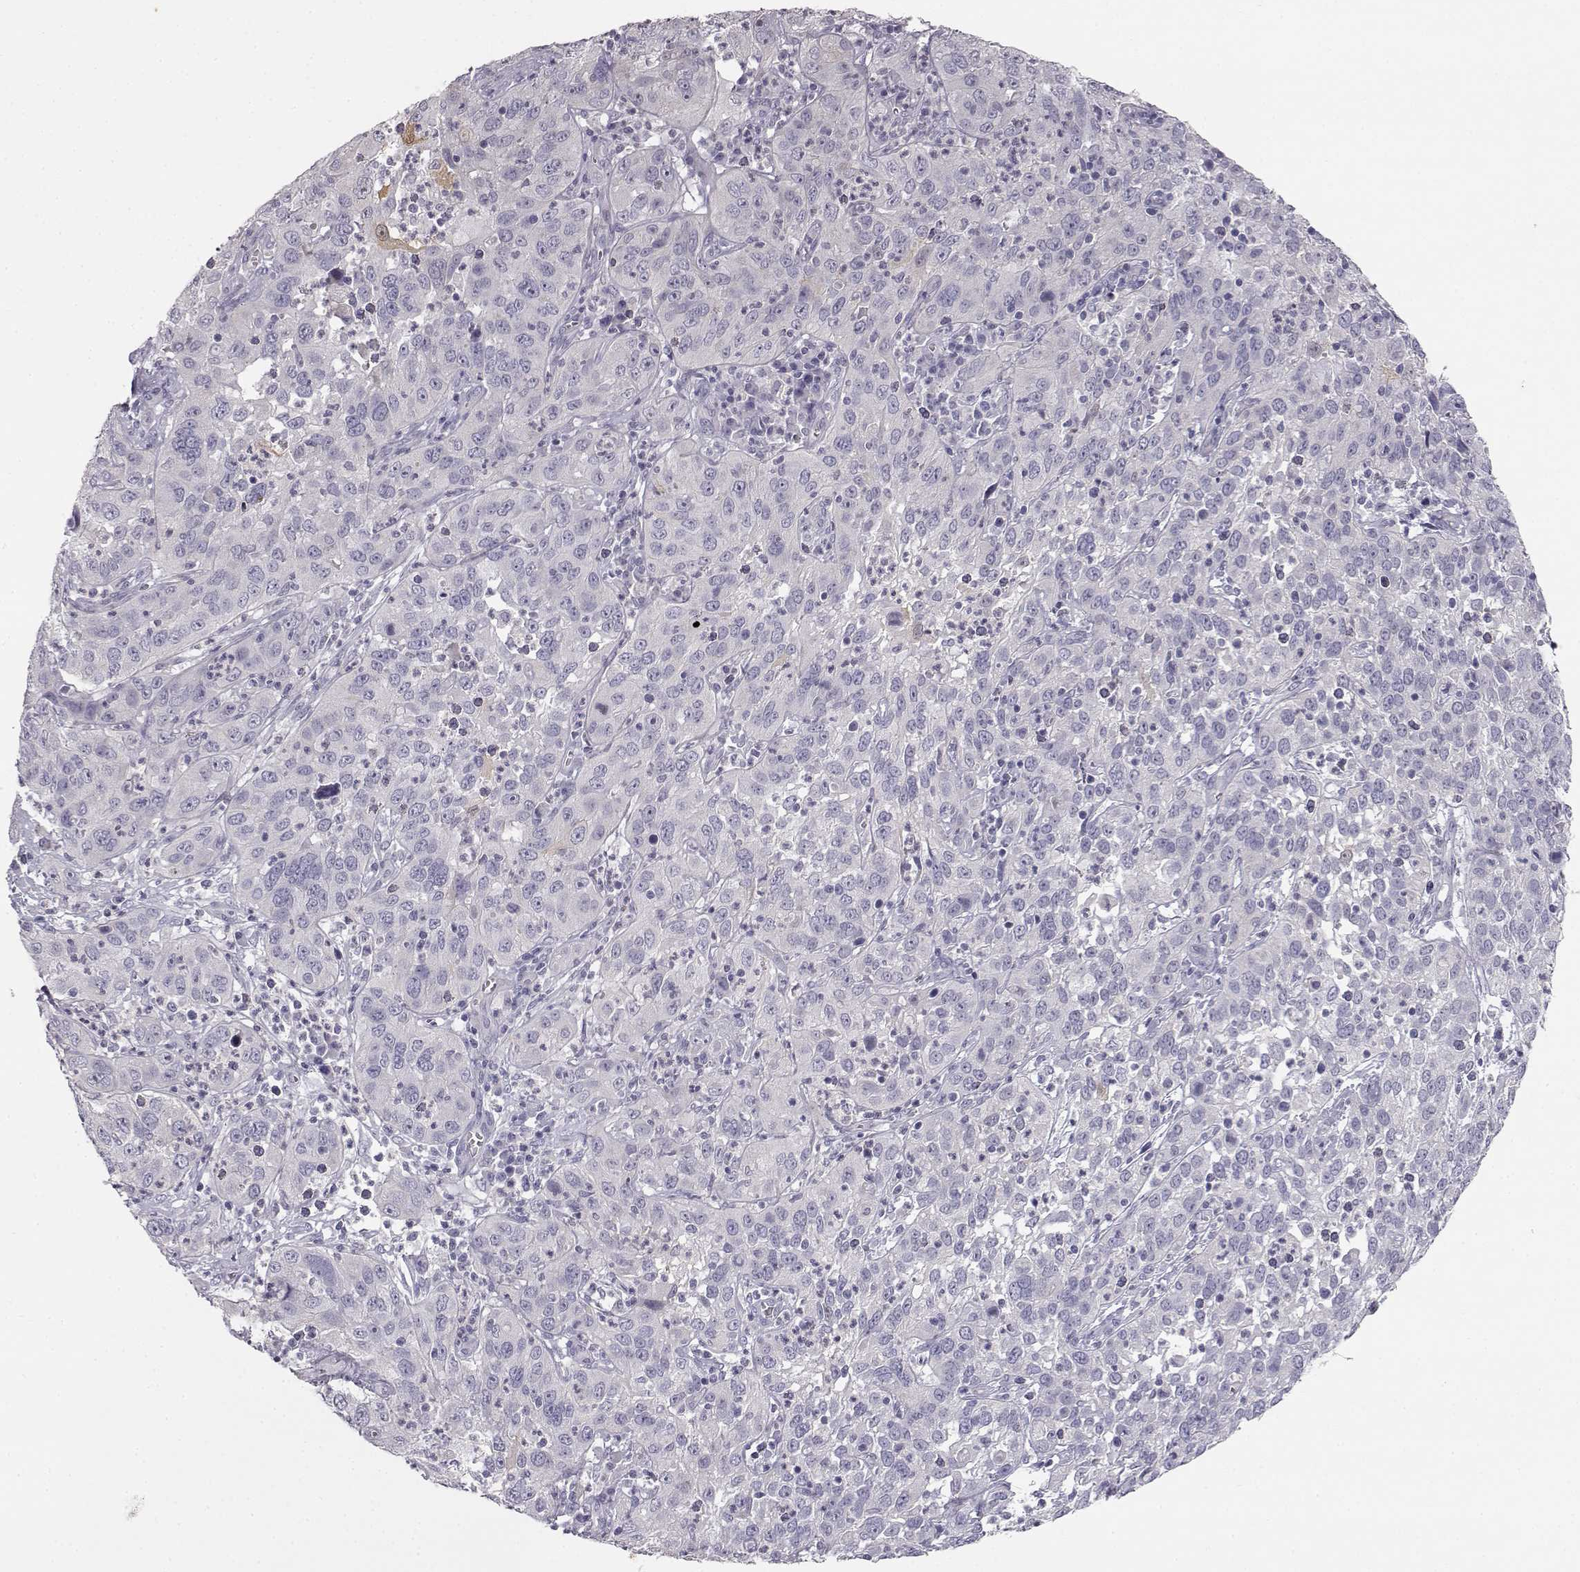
{"staining": {"intensity": "negative", "quantity": "none", "location": "none"}, "tissue": "cervical cancer", "cell_type": "Tumor cells", "image_type": "cancer", "snomed": [{"axis": "morphology", "description": "Squamous cell carcinoma, NOS"}, {"axis": "topography", "description": "Cervix"}], "caption": "A high-resolution histopathology image shows immunohistochemistry staining of cervical squamous cell carcinoma, which shows no significant positivity in tumor cells.", "gene": "MYCBPAP", "patient": {"sex": "female", "age": 32}}